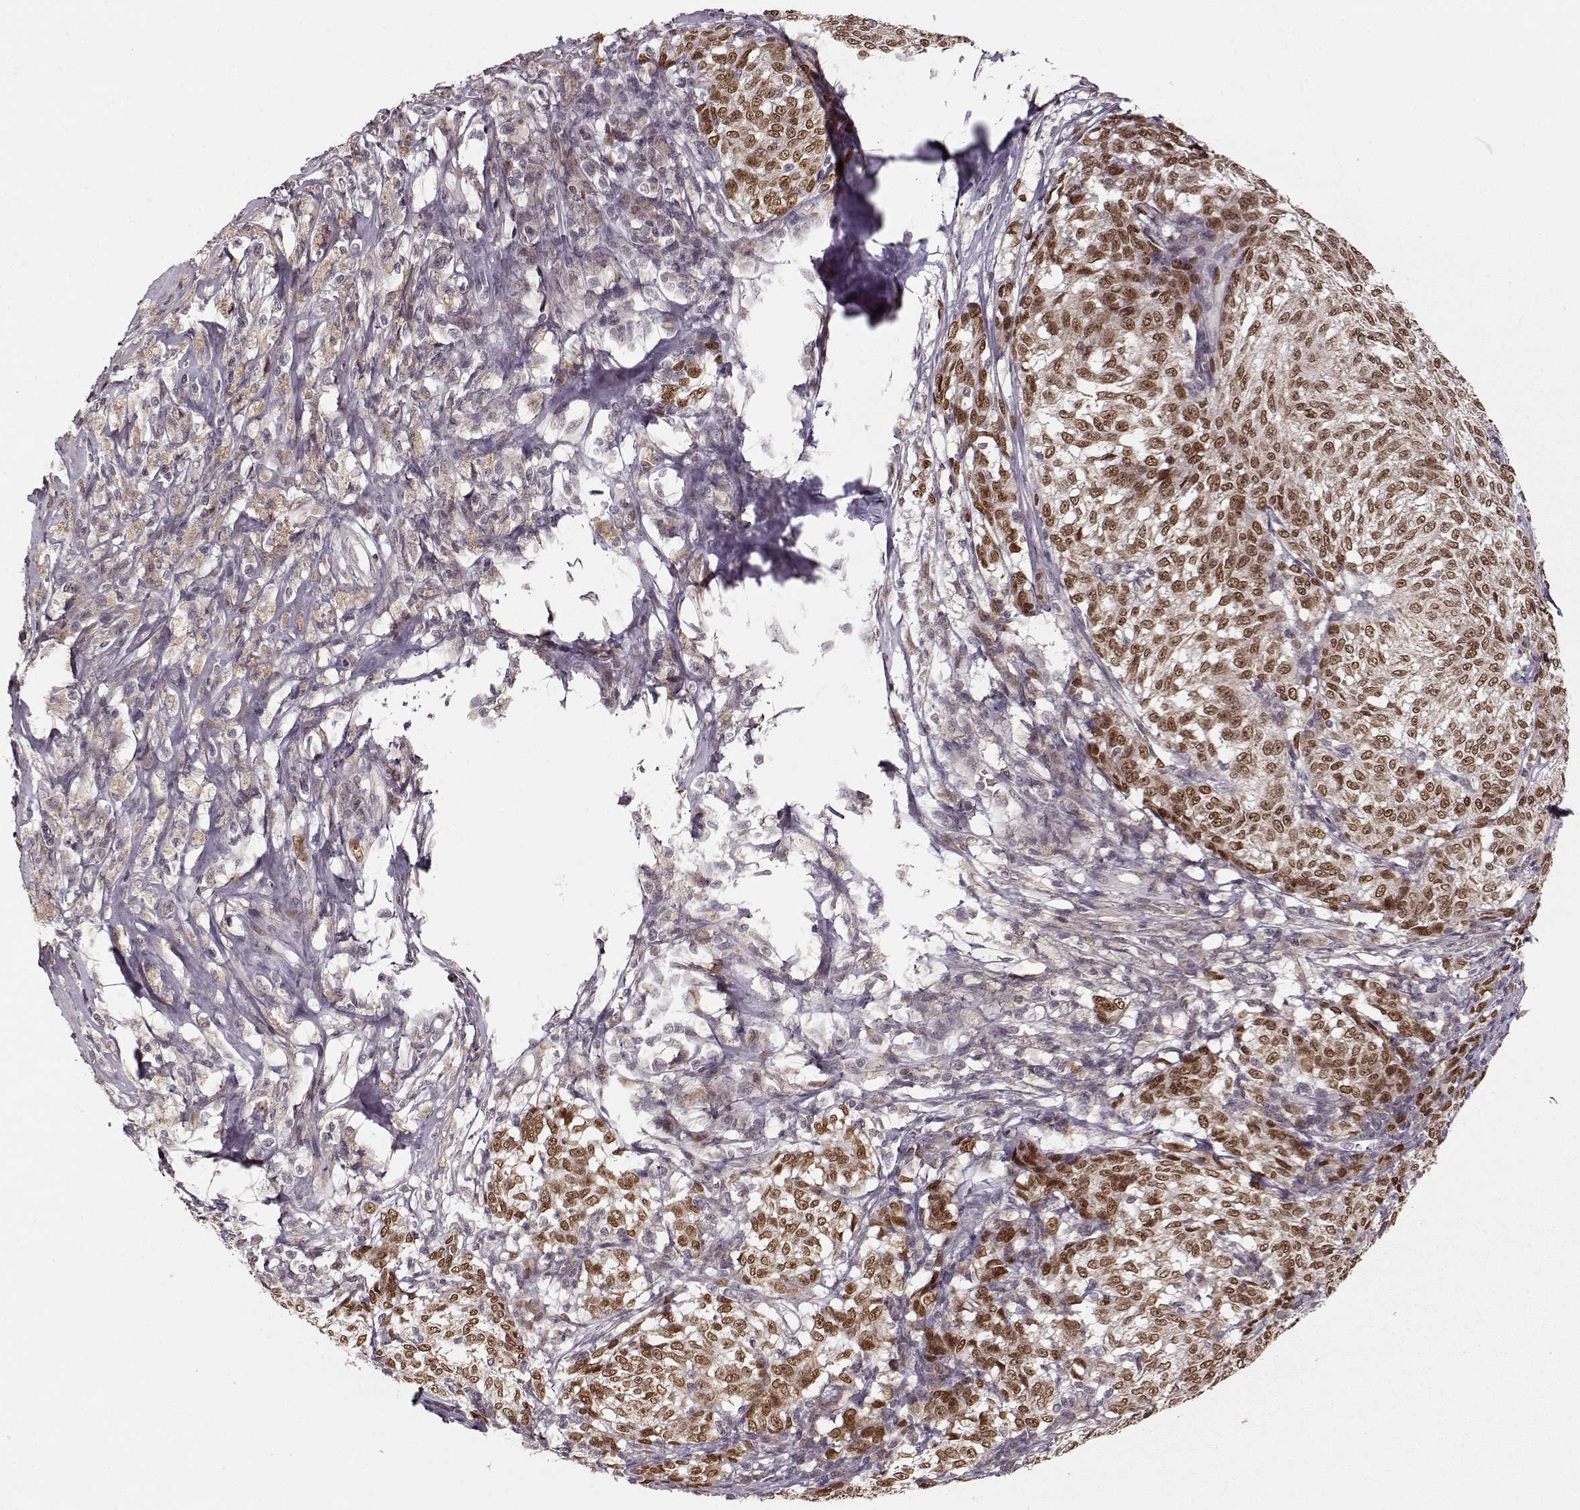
{"staining": {"intensity": "moderate", "quantity": ">75%", "location": "nuclear"}, "tissue": "melanoma", "cell_type": "Tumor cells", "image_type": "cancer", "snomed": [{"axis": "morphology", "description": "Malignant melanoma, NOS"}, {"axis": "topography", "description": "Skin"}], "caption": "The micrograph demonstrates a brown stain indicating the presence of a protein in the nuclear of tumor cells in malignant melanoma.", "gene": "RAI1", "patient": {"sex": "female", "age": 72}}